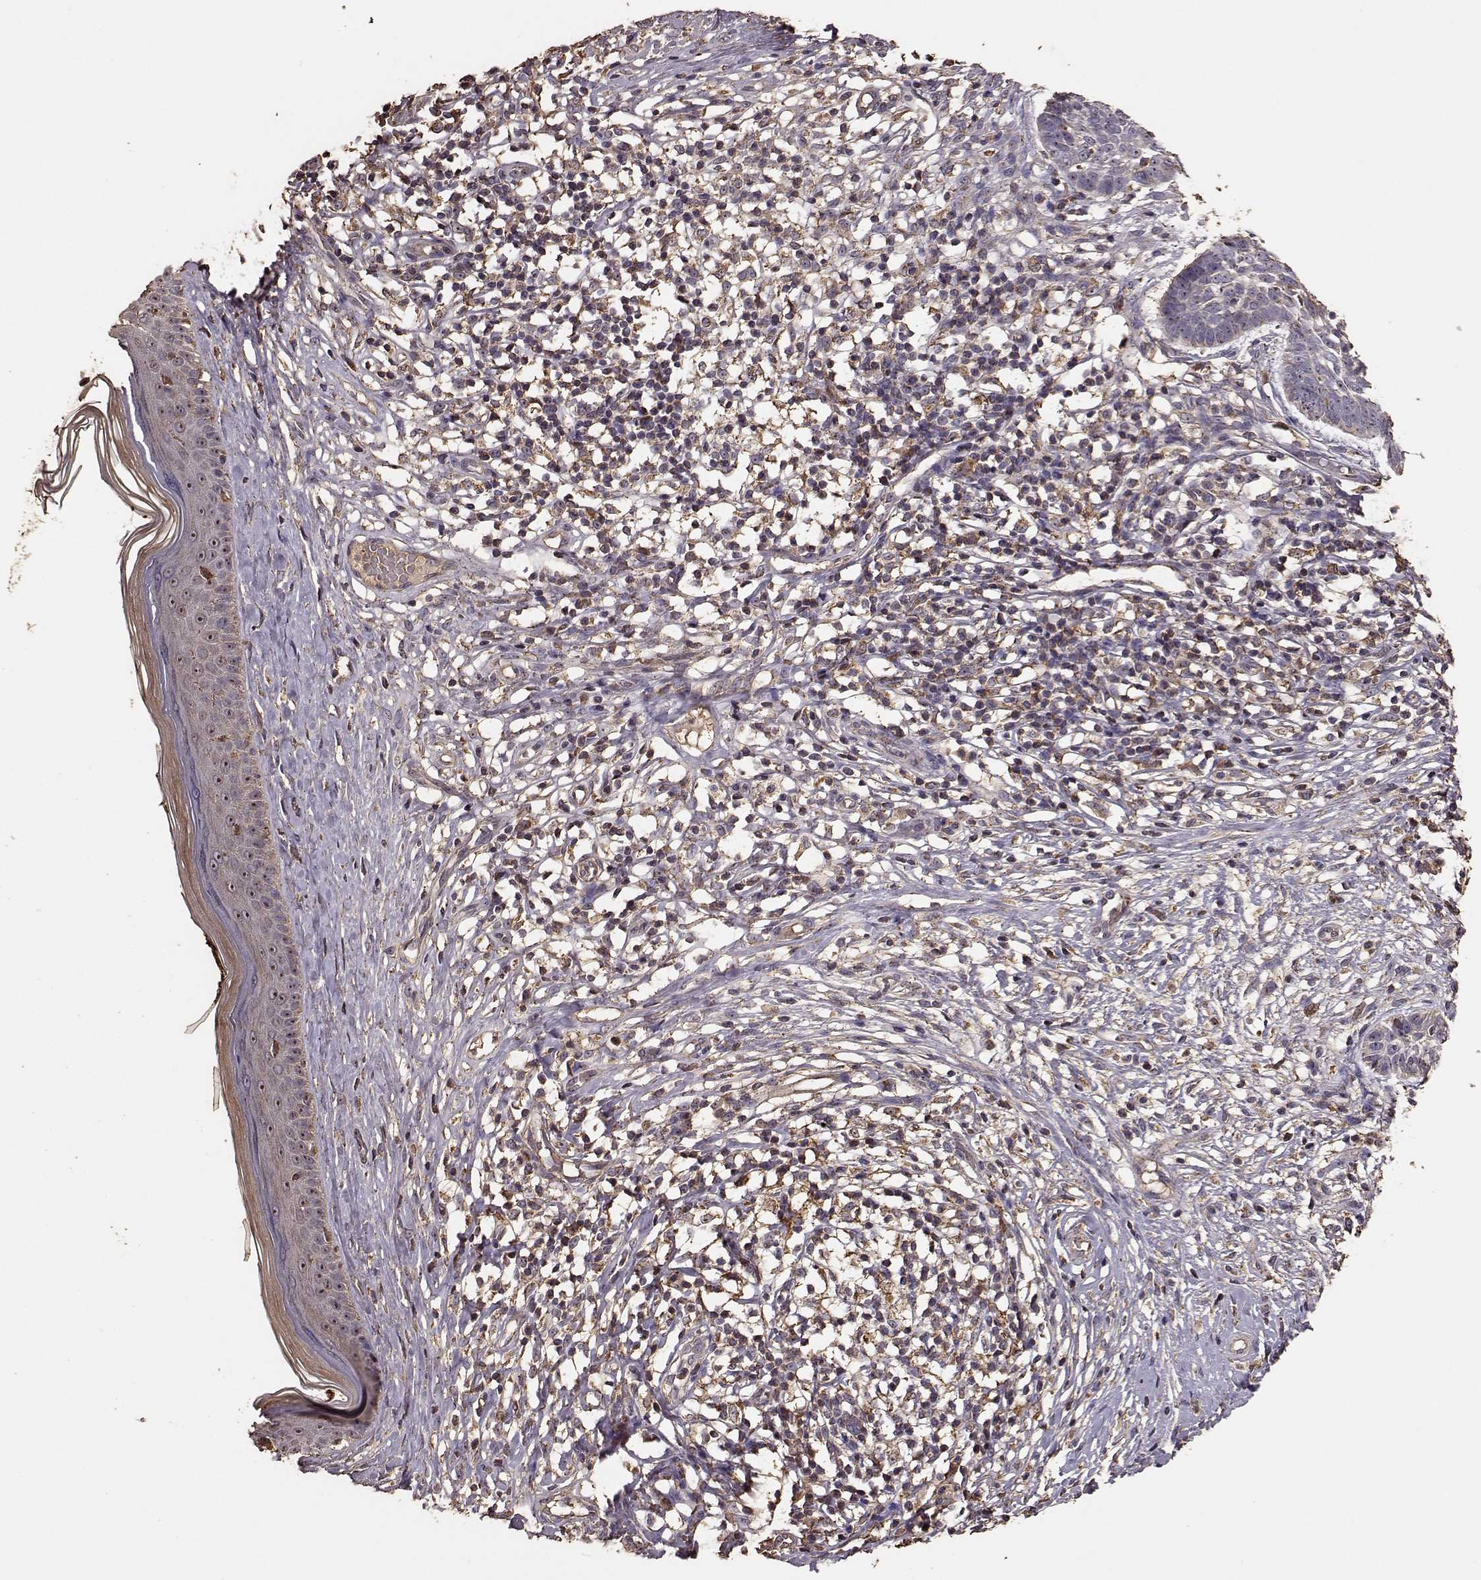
{"staining": {"intensity": "weak", "quantity": "25%-75%", "location": "nuclear"}, "tissue": "skin cancer", "cell_type": "Tumor cells", "image_type": "cancer", "snomed": [{"axis": "morphology", "description": "Basal cell carcinoma"}, {"axis": "topography", "description": "Skin"}], "caption": "Immunohistochemical staining of human skin cancer (basal cell carcinoma) shows low levels of weak nuclear protein positivity in approximately 25%-75% of tumor cells.", "gene": "PTGES2", "patient": {"sex": "male", "age": 85}}